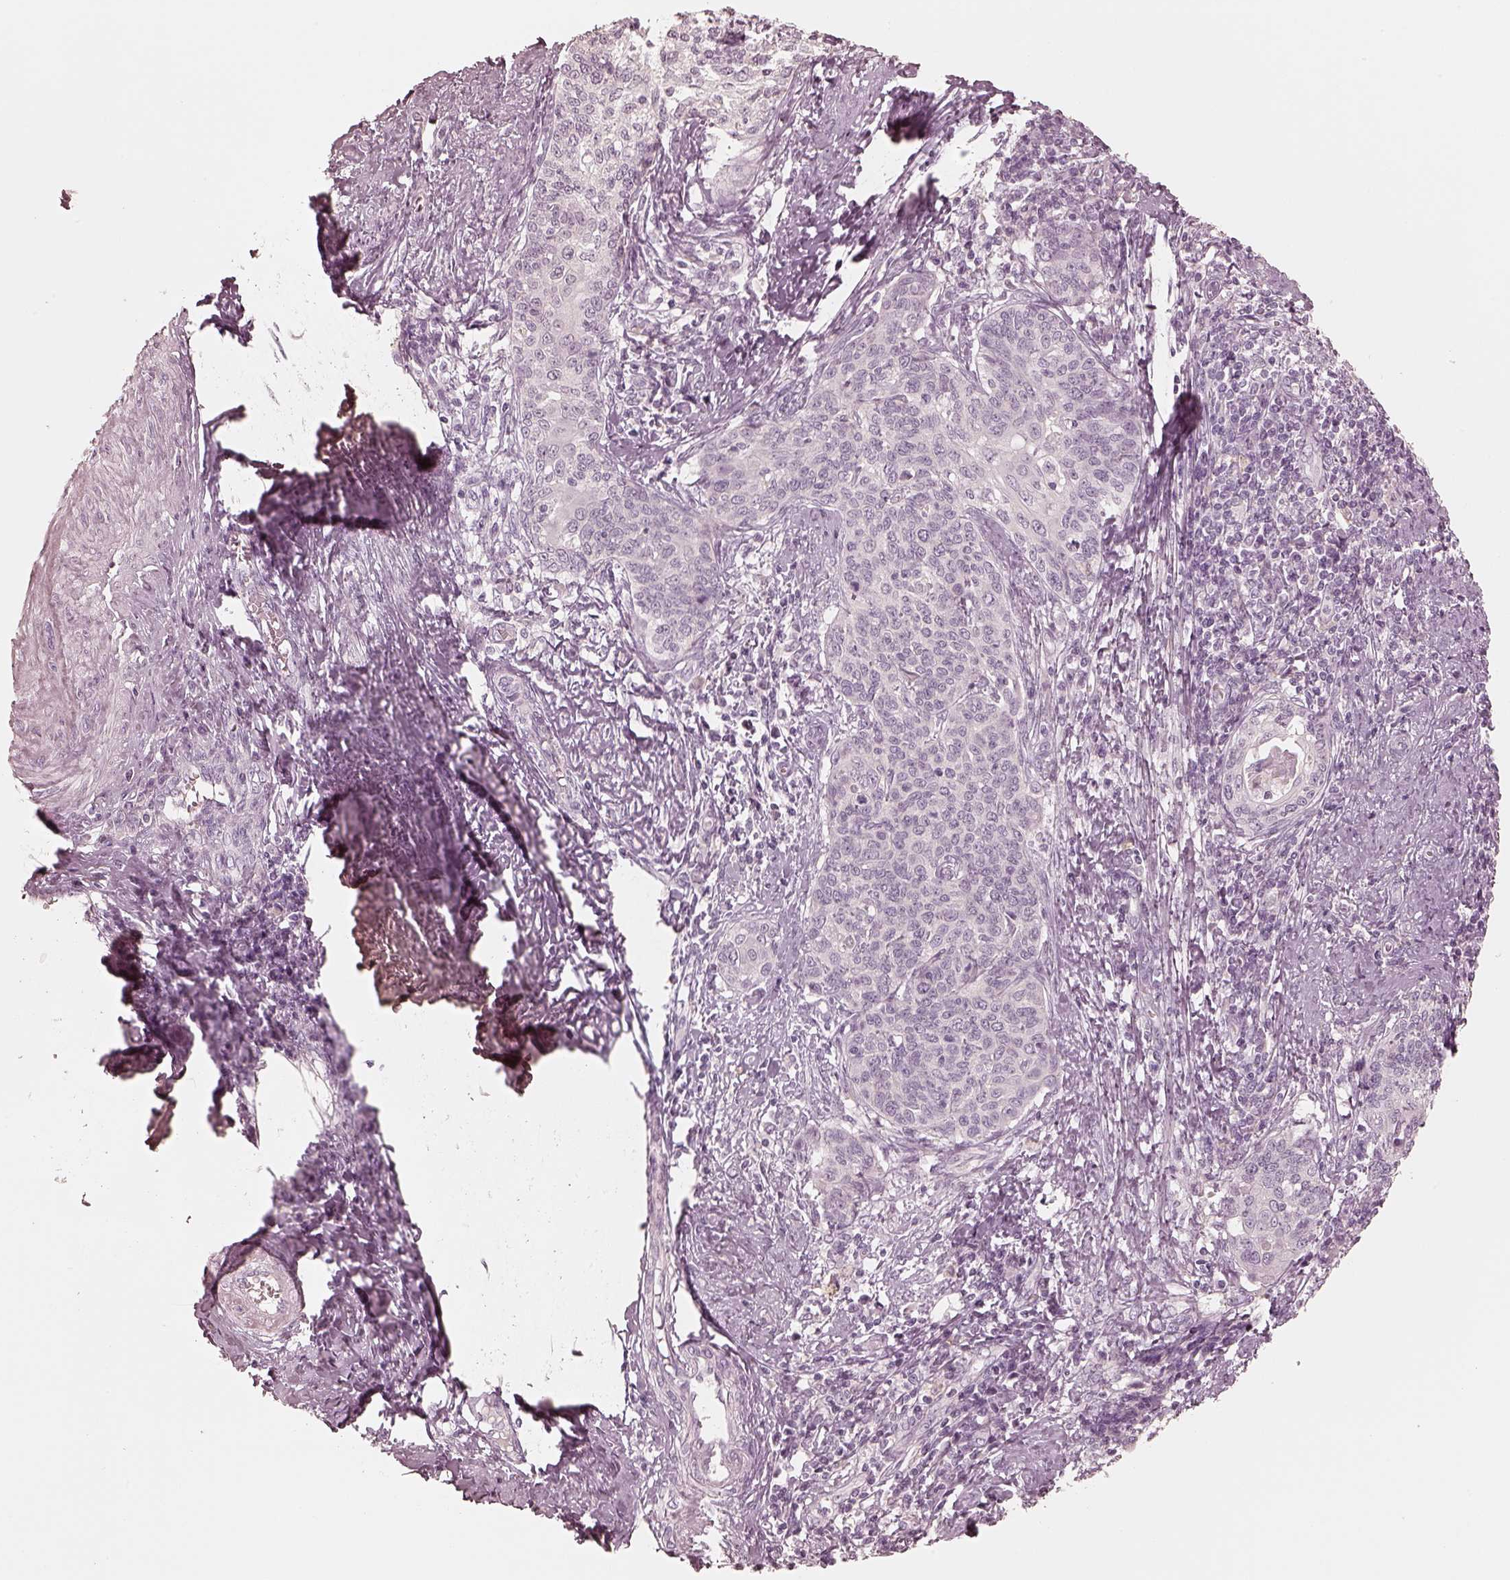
{"staining": {"intensity": "negative", "quantity": "none", "location": "none"}, "tissue": "cervical cancer", "cell_type": "Tumor cells", "image_type": "cancer", "snomed": [{"axis": "morphology", "description": "Squamous cell carcinoma, NOS"}, {"axis": "topography", "description": "Cervix"}], "caption": "Tumor cells are negative for protein expression in human squamous cell carcinoma (cervical).", "gene": "CALR3", "patient": {"sex": "female", "age": 39}}